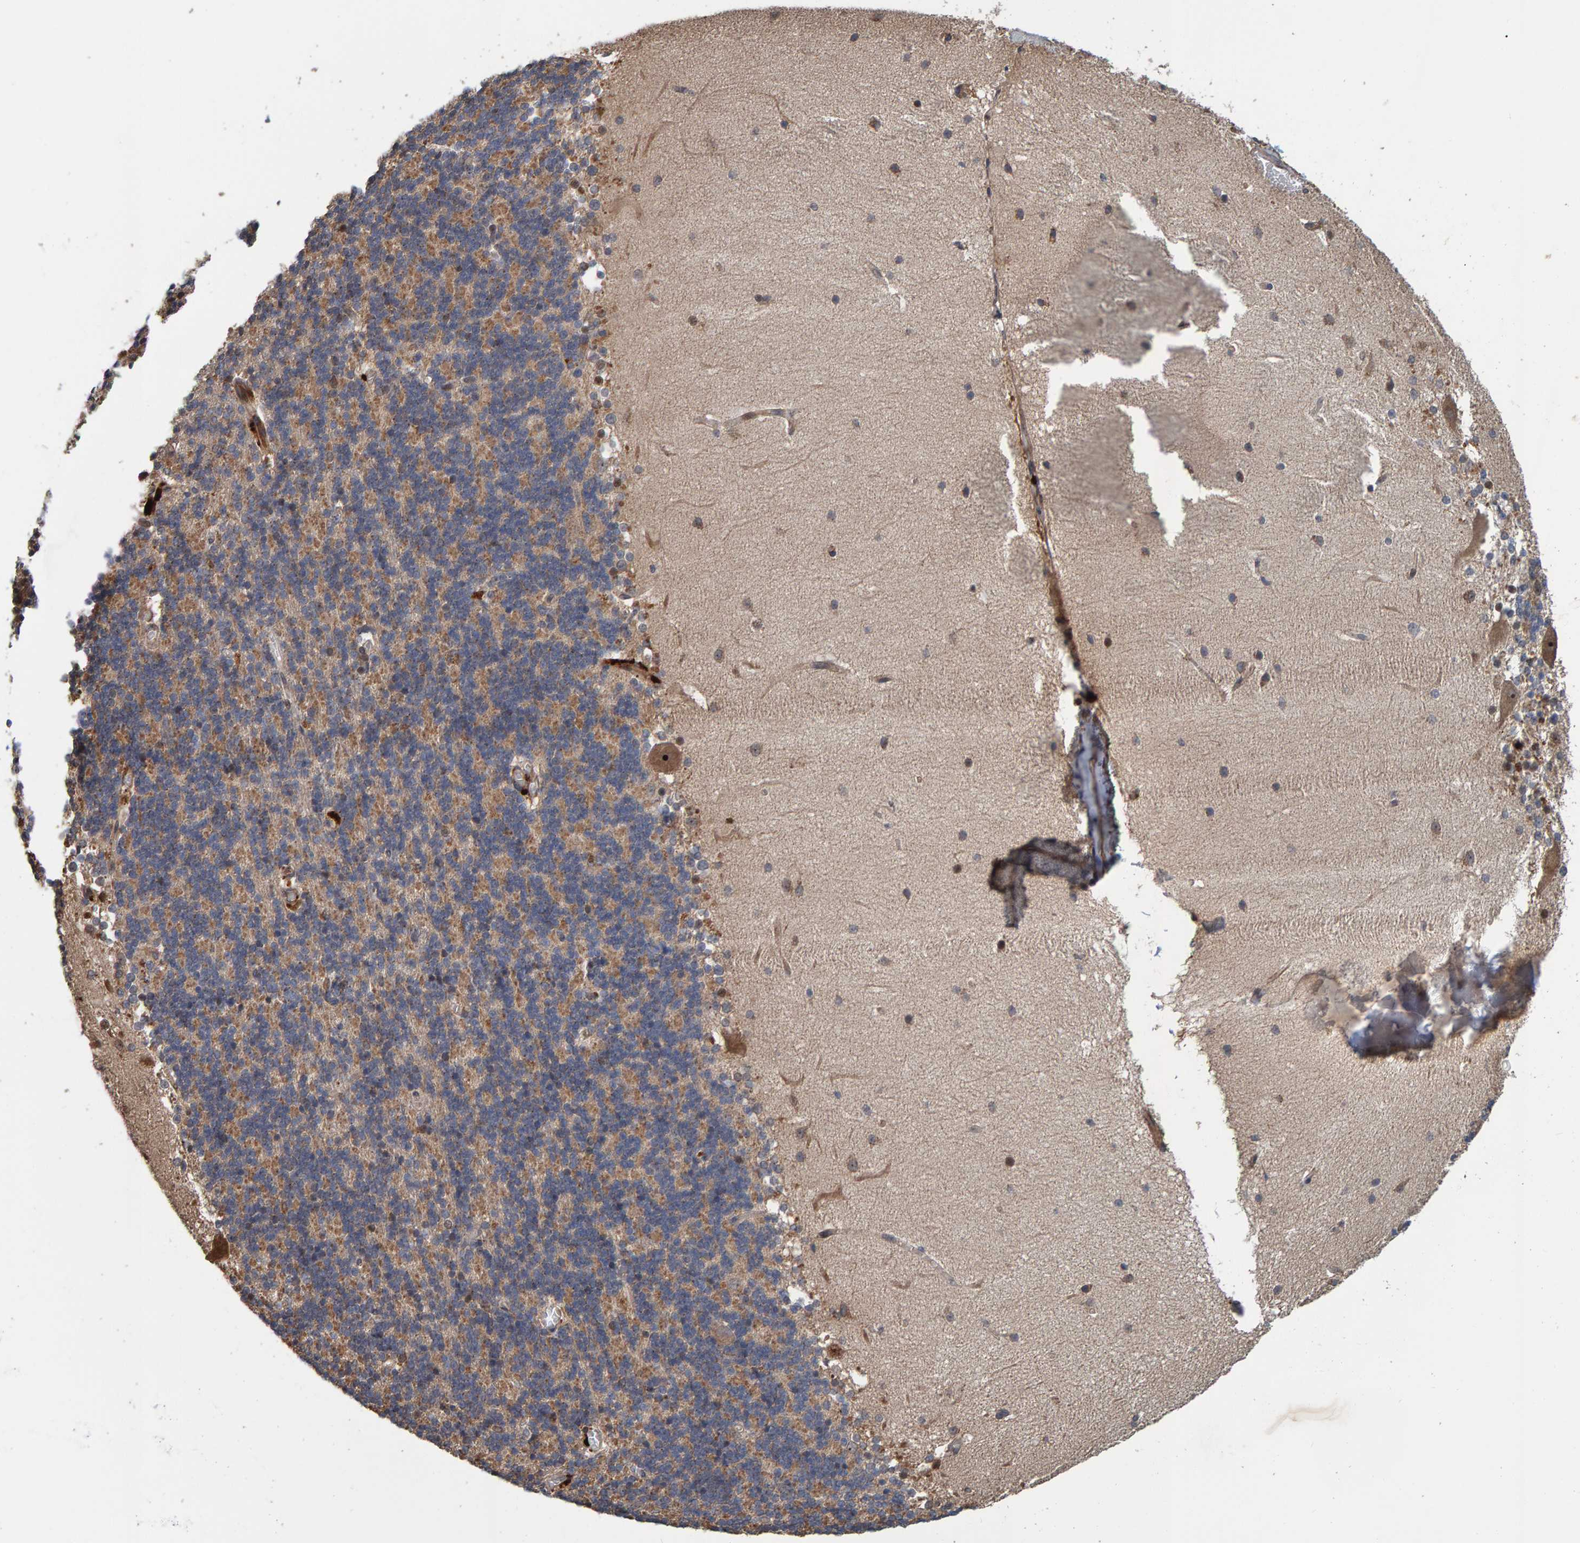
{"staining": {"intensity": "weak", "quantity": ">75%", "location": "cytoplasmic/membranous"}, "tissue": "cerebellum", "cell_type": "Cells in granular layer", "image_type": "normal", "snomed": [{"axis": "morphology", "description": "Normal tissue, NOS"}, {"axis": "topography", "description": "Cerebellum"}], "caption": "Immunohistochemistry staining of benign cerebellum, which exhibits low levels of weak cytoplasmic/membranous expression in about >75% of cells in granular layer indicating weak cytoplasmic/membranous protein positivity. The staining was performed using DAB (brown) for protein detection and nuclei were counterstained in hematoxylin (blue).", "gene": "CCDC25", "patient": {"sex": "female", "age": 19}}